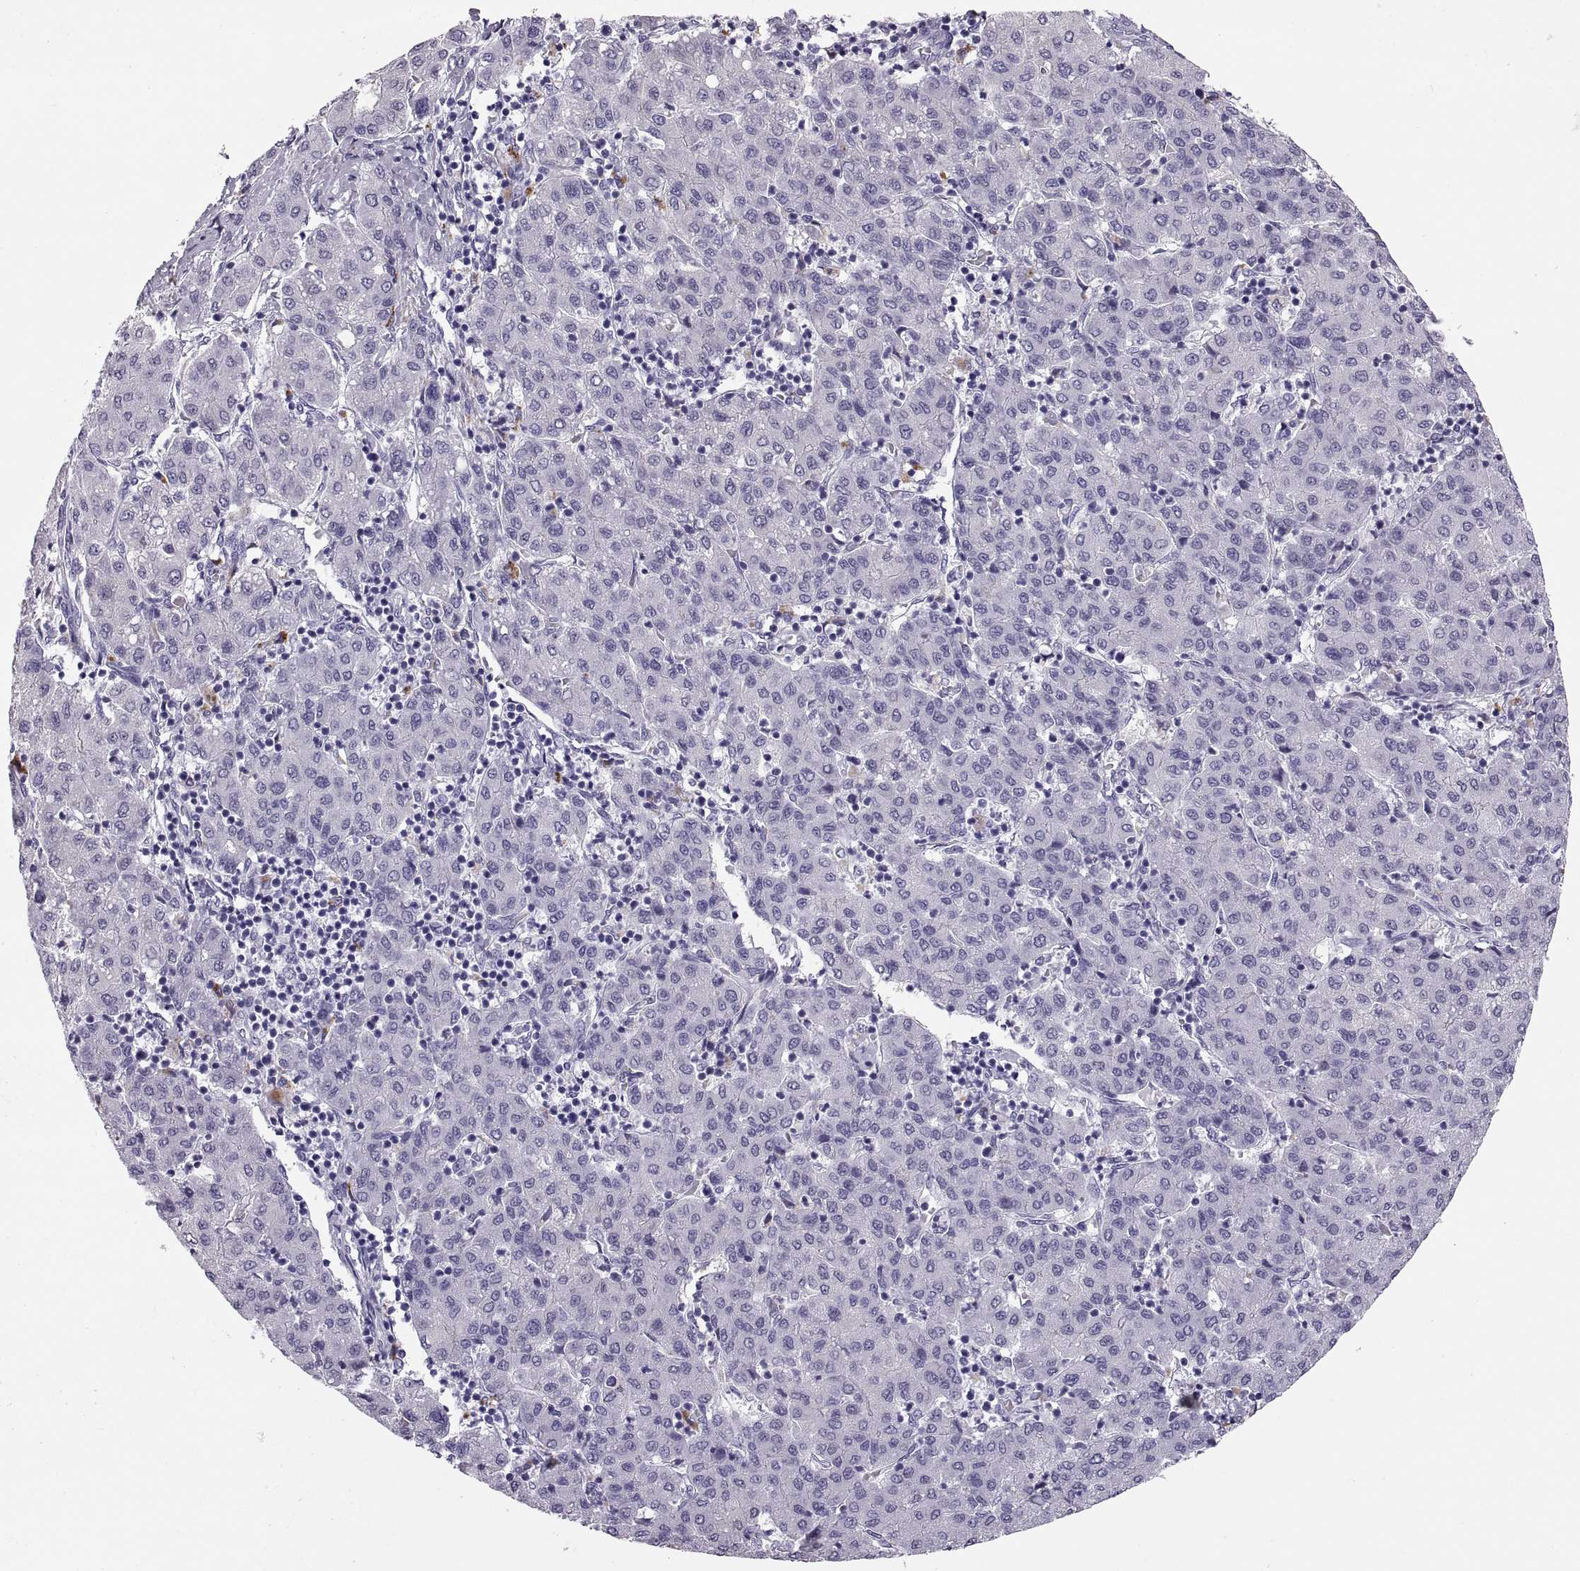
{"staining": {"intensity": "negative", "quantity": "none", "location": "none"}, "tissue": "liver cancer", "cell_type": "Tumor cells", "image_type": "cancer", "snomed": [{"axis": "morphology", "description": "Carcinoma, Hepatocellular, NOS"}, {"axis": "topography", "description": "Liver"}], "caption": "This is a histopathology image of IHC staining of liver cancer, which shows no staining in tumor cells.", "gene": "QRICH2", "patient": {"sex": "male", "age": 65}}